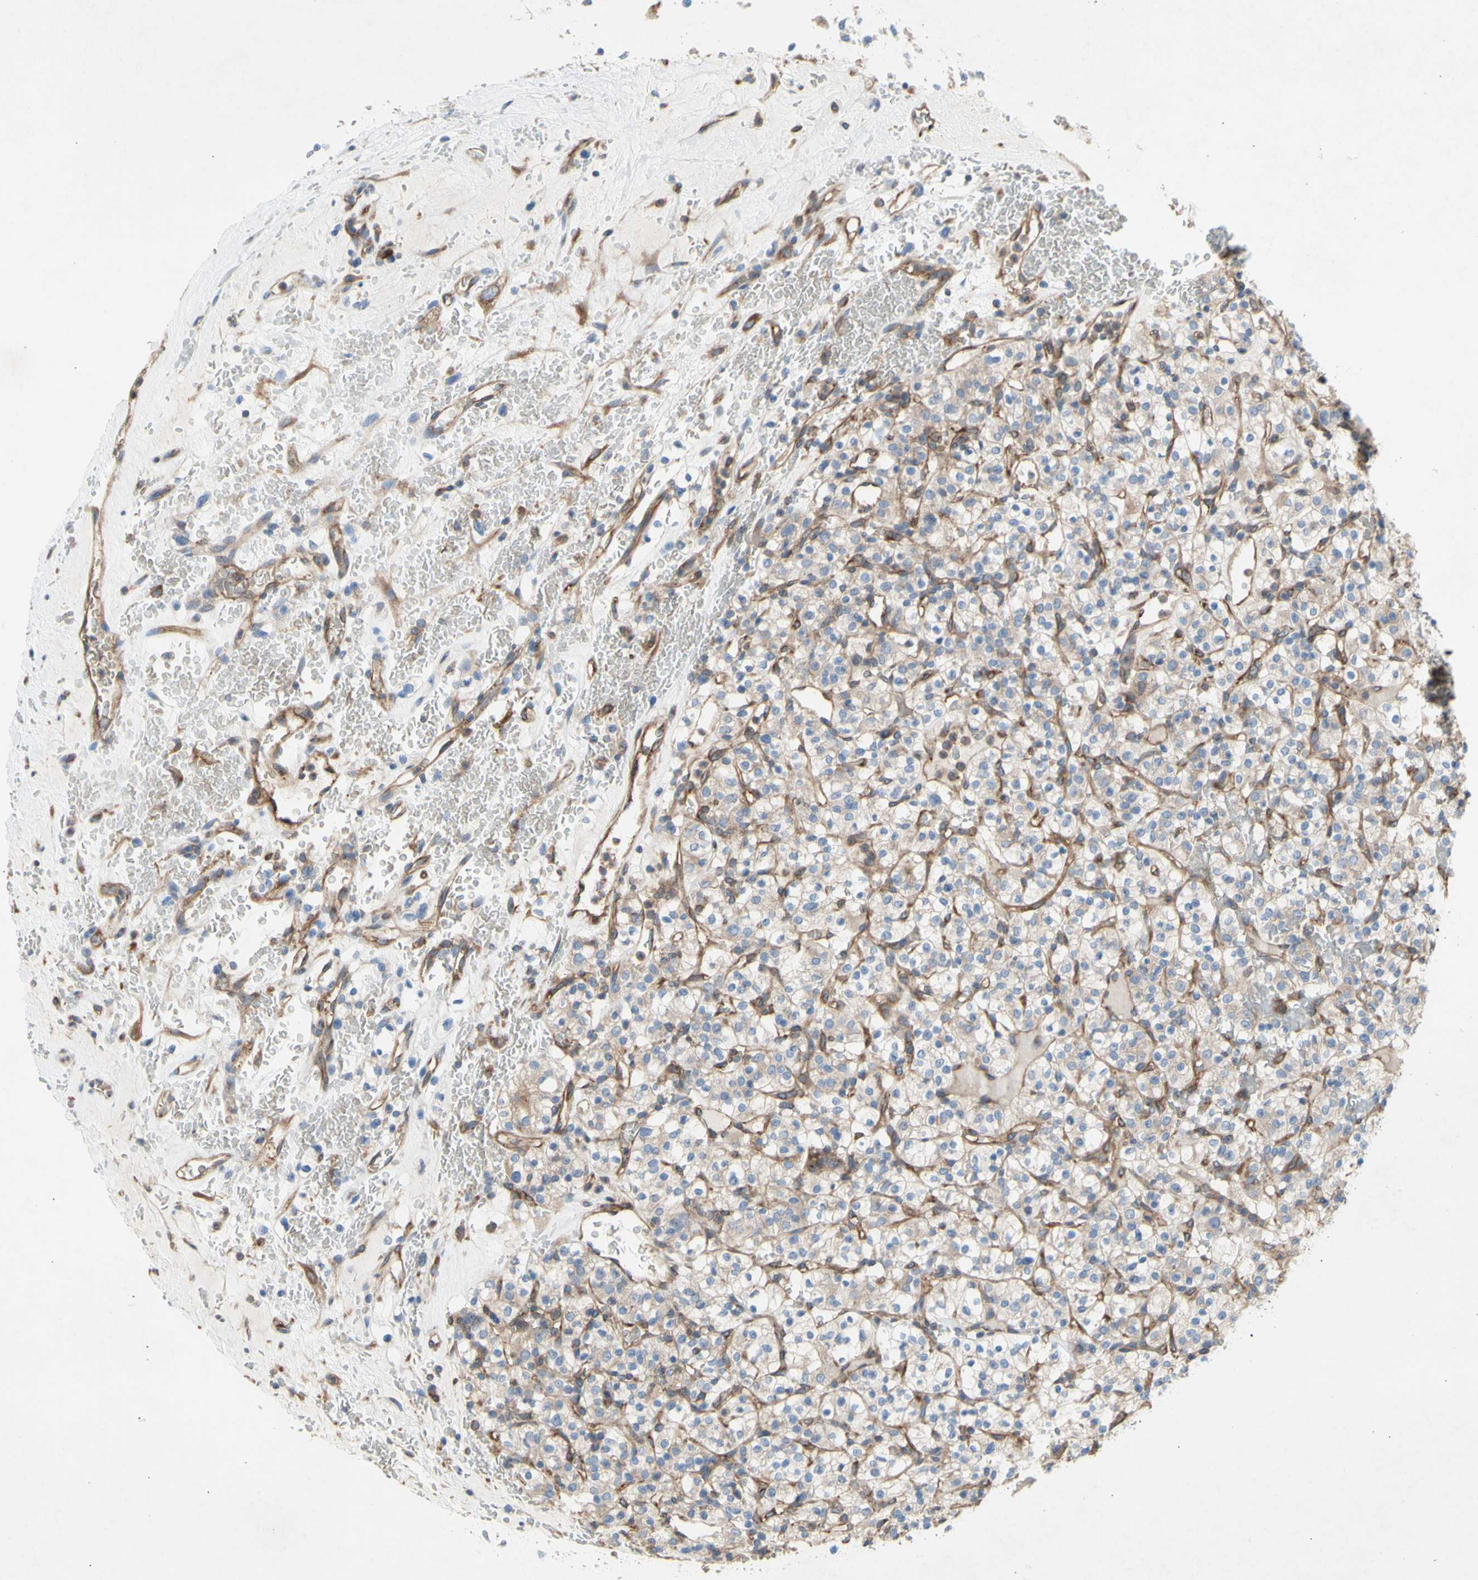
{"staining": {"intensity": "weak", "quantity": "25%-75%", "location": "cytoplasmic/membranous"}, "tissue": "renal cancer", "cell_type": "Tumor cells", "image_type": "cancer", "snomed": [{"axis": "morphology", "description": "Normal tissue, NOS"}, {"axis": "morphology", "description": "Adenocarcinoma, NOS"}, {"axis": "topography", "description": "Kidney"}], "caption": "Immunohistochemistry (IHC) photomicrograph of neoplastic tissue: renal adenocarcinoma stained using IHC reveals low levels of weak protein expression localized specifically in the cytoplasmic/membranous of tumor cells, appearing as a cytoplasmic/membranous brown color.", "gene": "KLC1", "patient": {"sex": "female", "age": 72}}